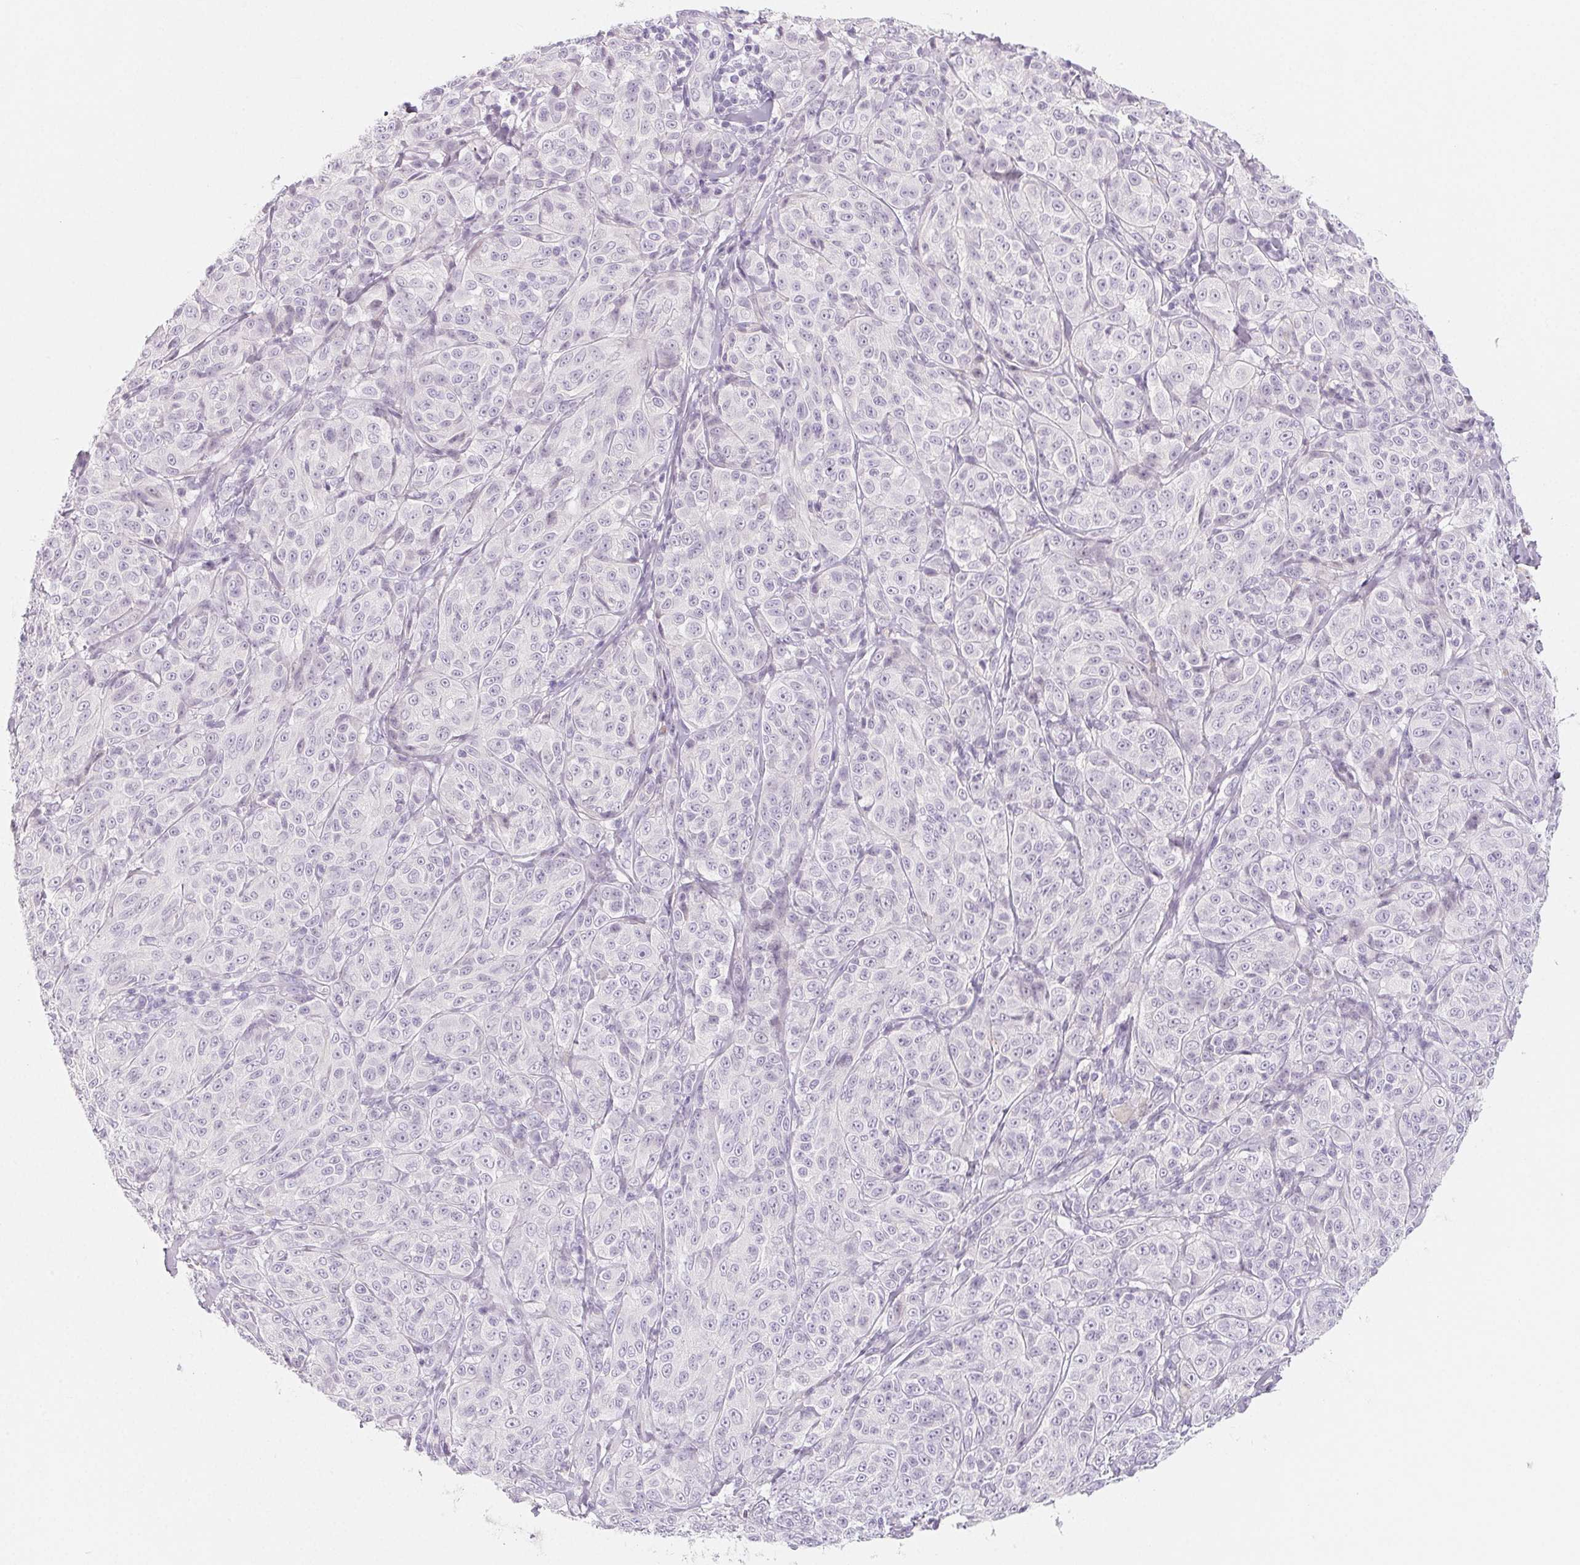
{"staining": {"intensity": "negative", "quantity": "none", "location": "none"}, "tissue": "melanoma", "cell_type": "Tumor cells", "image_type": "cancer", "snomed": [{"axis": "morphology", "description": "Malignant melanoma, NOS"}, {"axis": "topography", "description": "Skin"}], "caption": "The photomicrograph displays no significant expression in tumor cells of malignant melanoma.", "gene": "SH3GL2", "patient": {"sex": "male", "age": 89}}